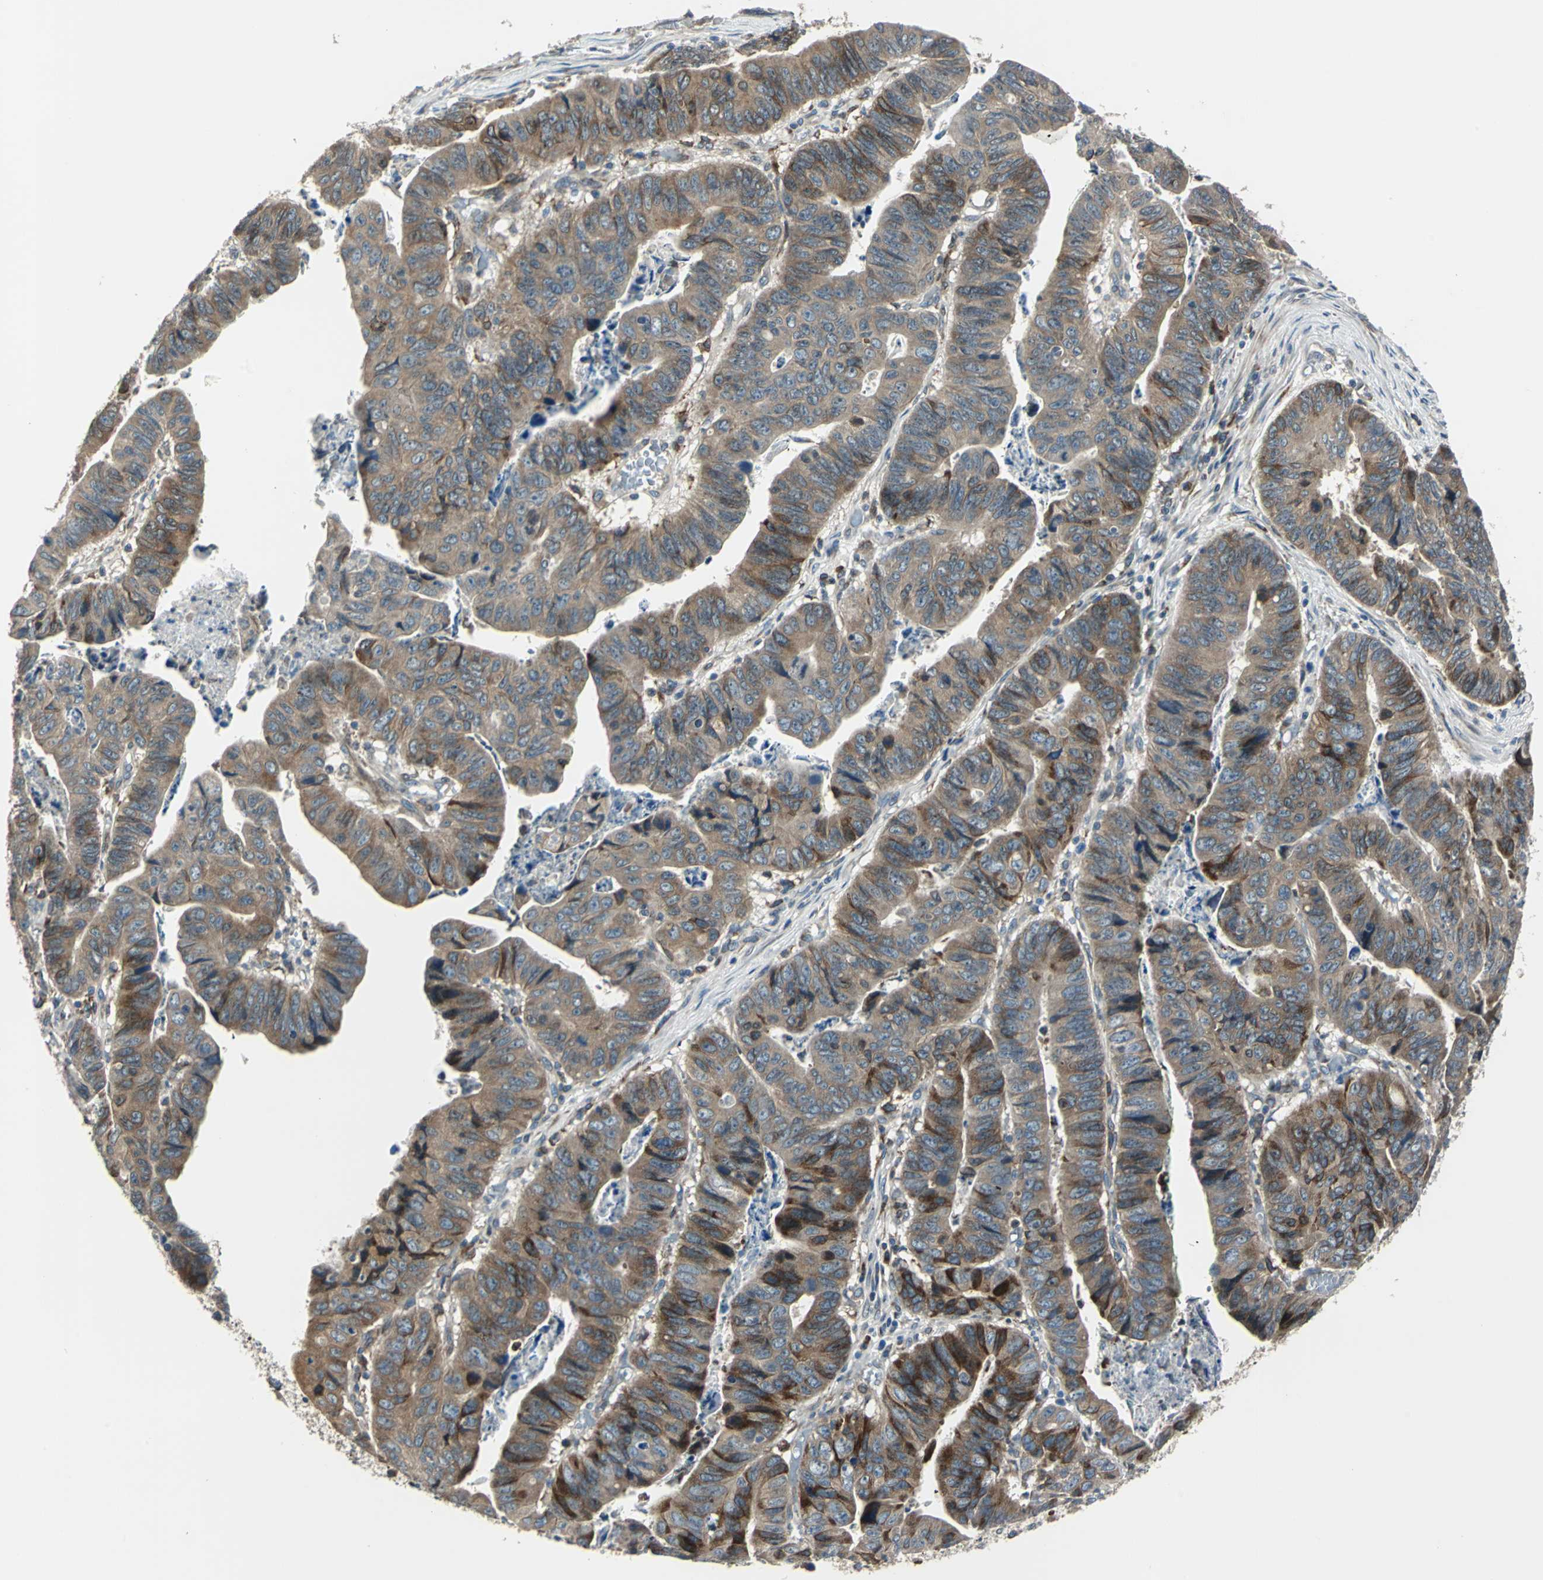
{"staining": {"intensity": "moderate", "quantity": ">75%", "location": "cytoplasmic/membranous"}, "tissue": "stomach cancer", "cell_type": "Tumor cells", "image_type": "cancer", "snomed": [{"axis": "morphology", "description": "Adenocarcinoma, NOS"}, {"axis": "topography", "description": "Stomach, lower"}], "caption": "Approximately >75% of tumor cells in adenocarcinoma (stomach) display moderate cytoplasmic/membranous protein expression as visualized by brown immunohistochemical staining.", "gene": "HTATIP2", "patient": {"sex": "male", "age": 77}}